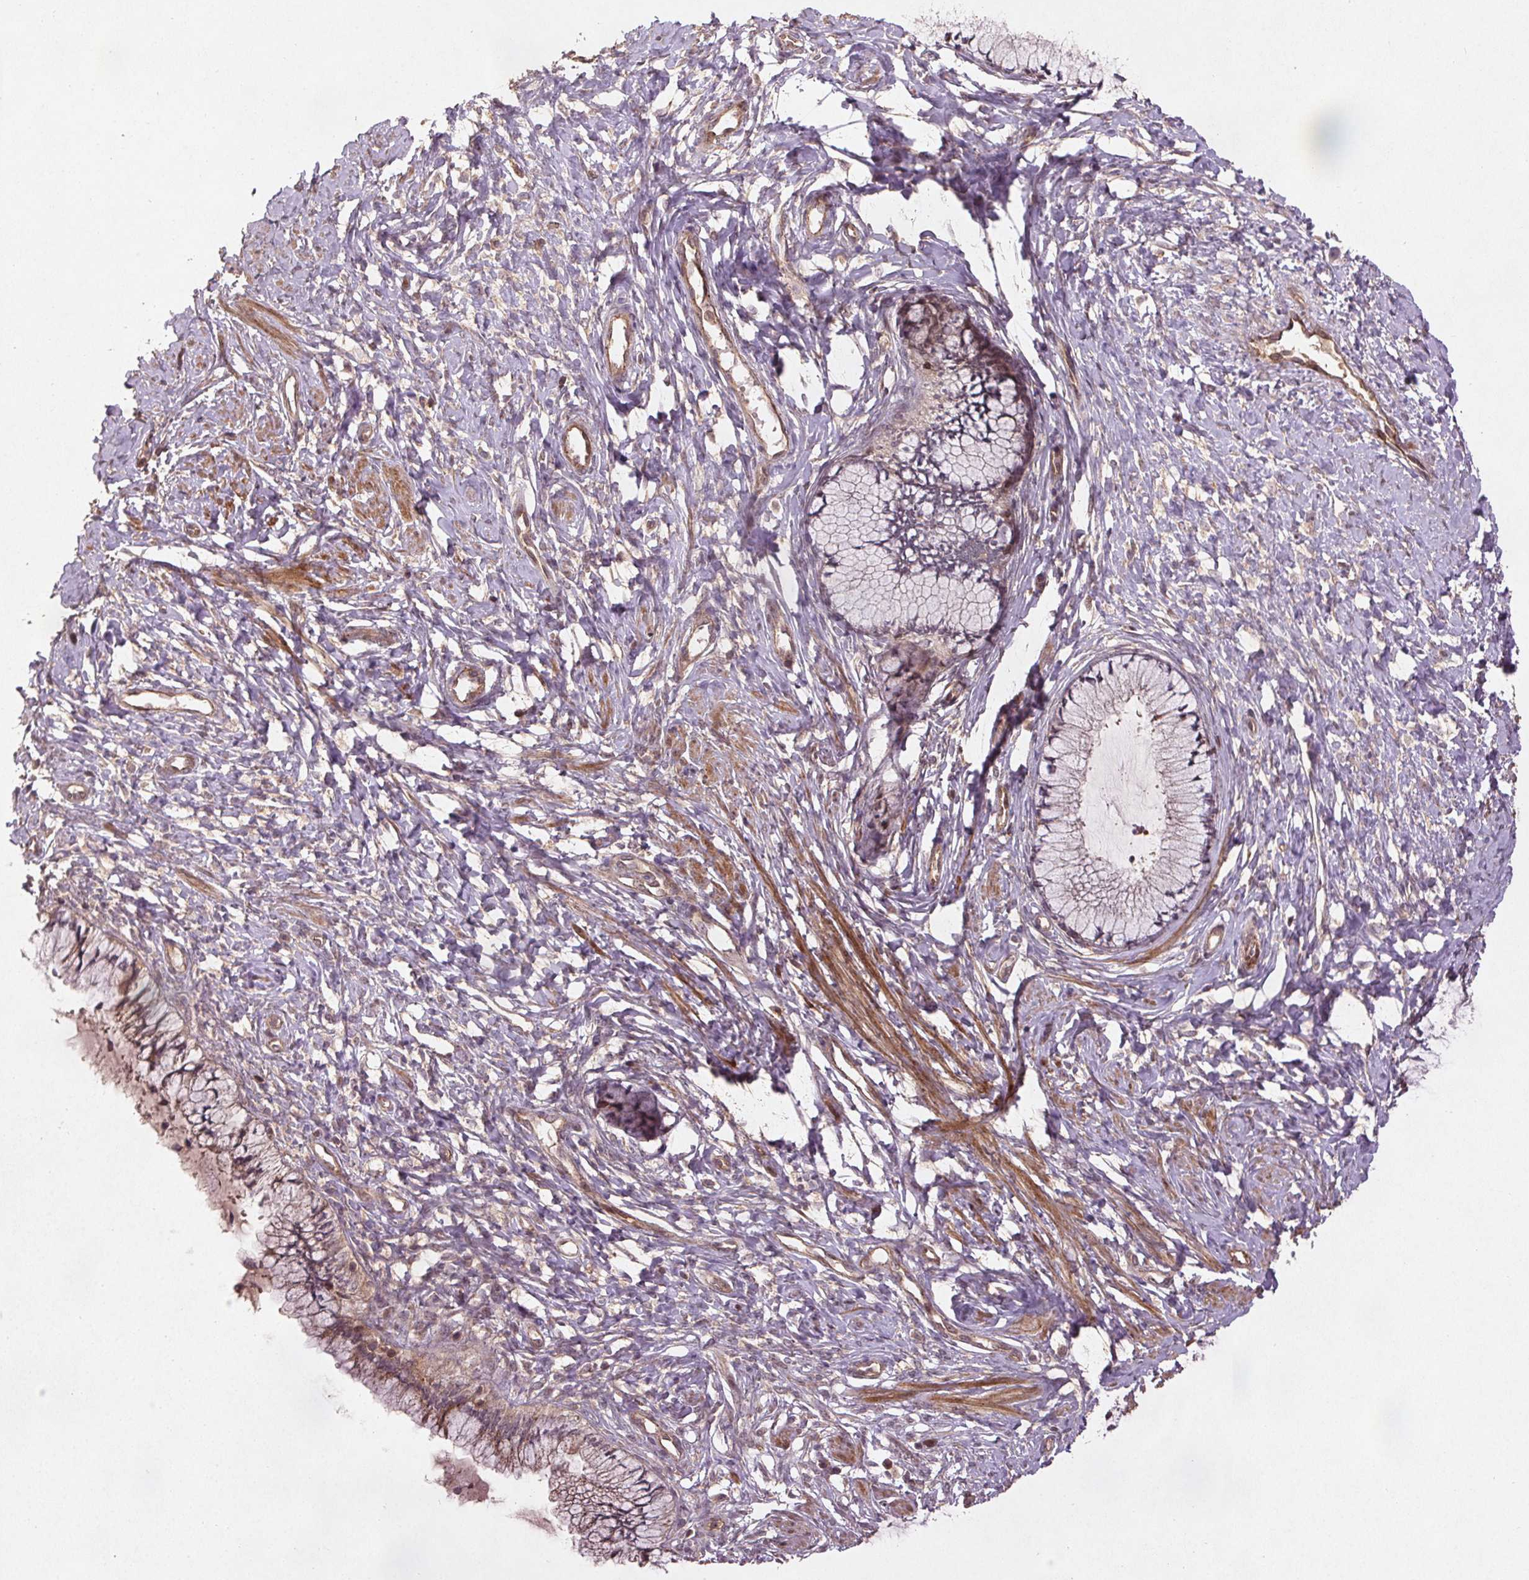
{"staining": {"intensity": "moderate", "quantity": "25%-75%", "location": "cytoplasmic/membranous"}, "tissue": "cervix", "cell_type": "Glandular cells", "image_type": "normal", "snomed": [{"axis": "morphology", "description": "Normal tissue, NOS"}, {"axis": "topography", "description": "Cervix"}], "caption": "Normal cervix shows moderate cytoplasmic/membranous expression in approximately 25%-75% of glandular cells The staining was performed using DAB, with brown indicating positive protein expression. Nuclei are stained blue with hematoxylin..", "gene": "SEC14L2", "patient": {"sex": "female", "age": 37}}